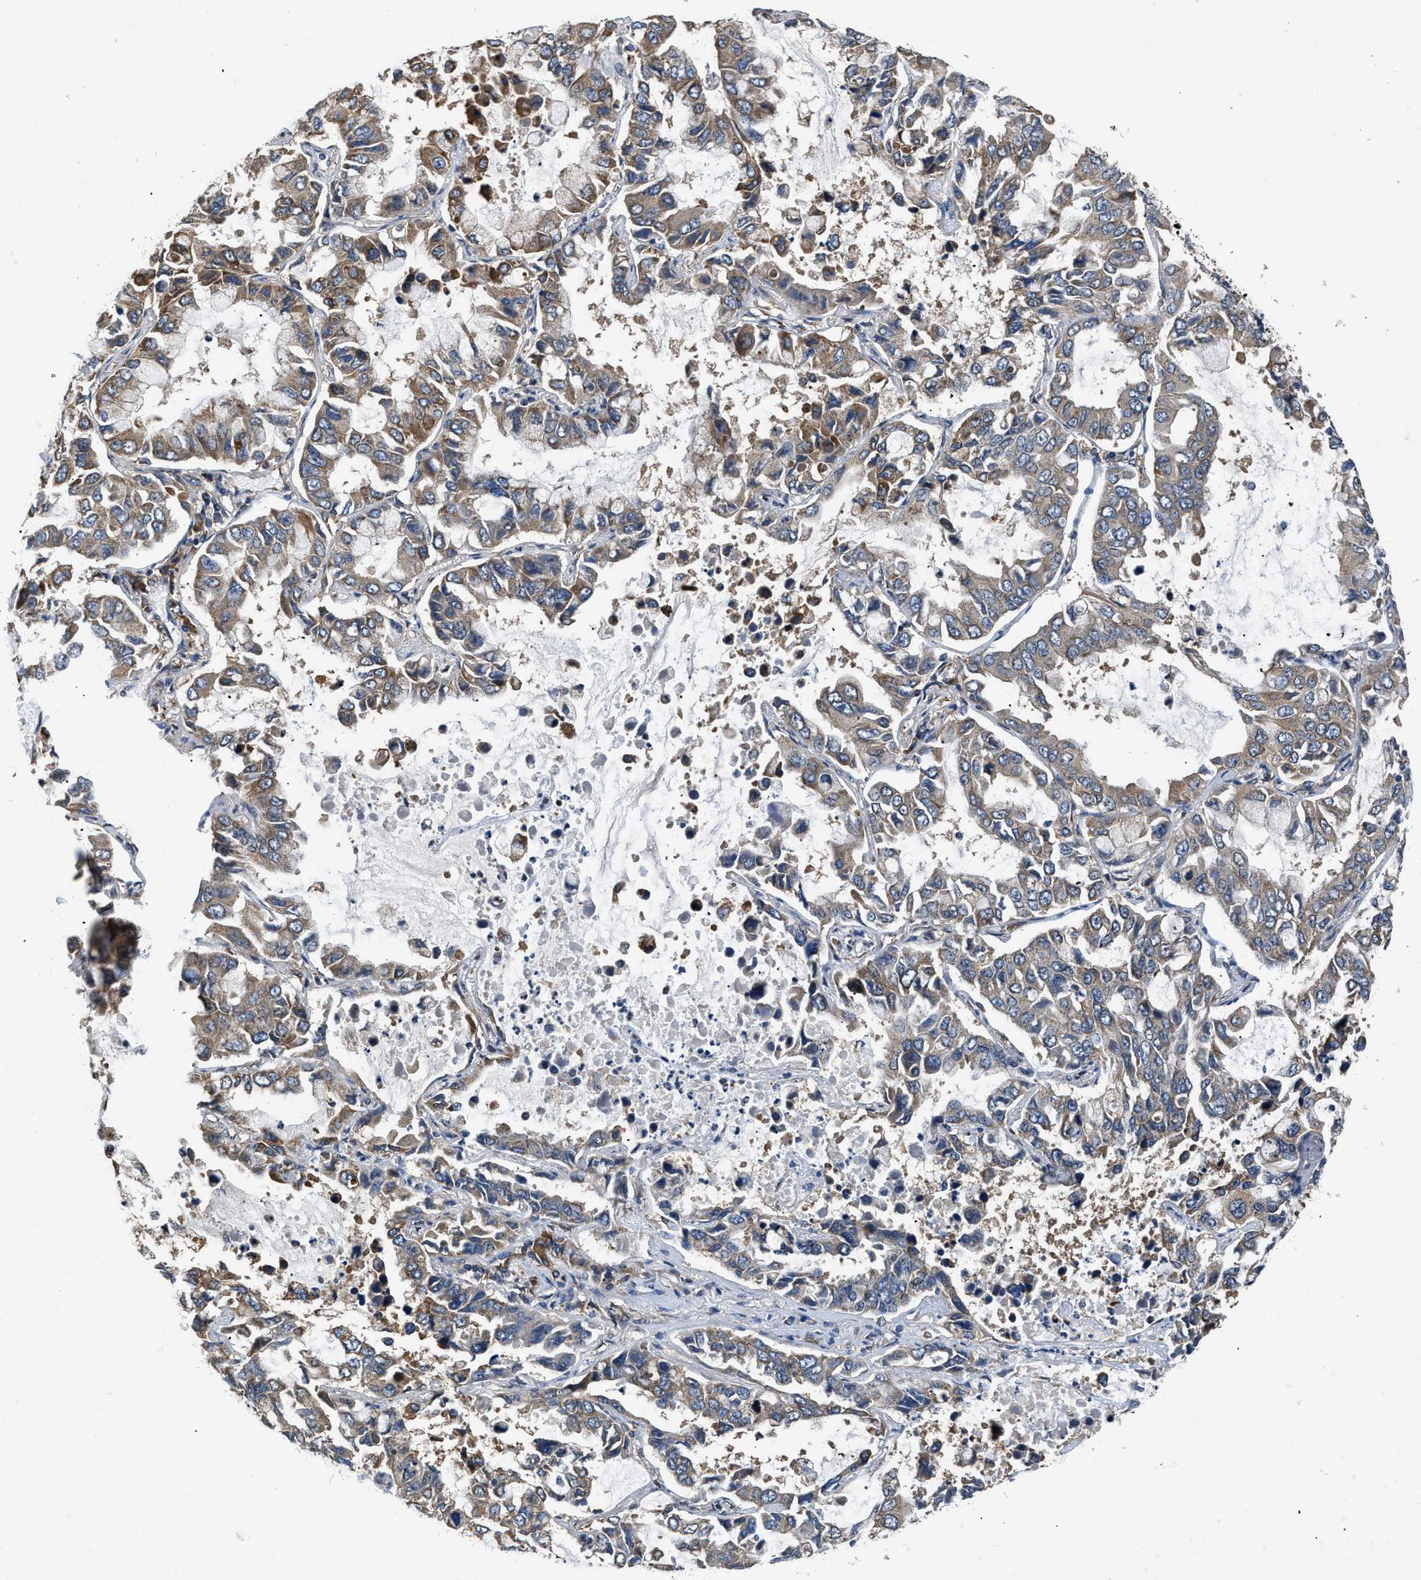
{"staining": {"intensity": "moderate", "quantity": ">75%", "location": "cytoplasmic/membranous"}, "tissue": "lung cancer", "cell_type": "Tumor cells", "image_type": "cancer", "snomed": [{"axis": "morphology", "description": "Adenocarcinoma, NOS"}, {"axis": "topography", "description": "Lung"}], "caption": "Human lung cancer stained with a protein marker reveals moderate staining in tumor cells.", "gene": "CEP128", "patient": {"sex": "male", "age": 64}}